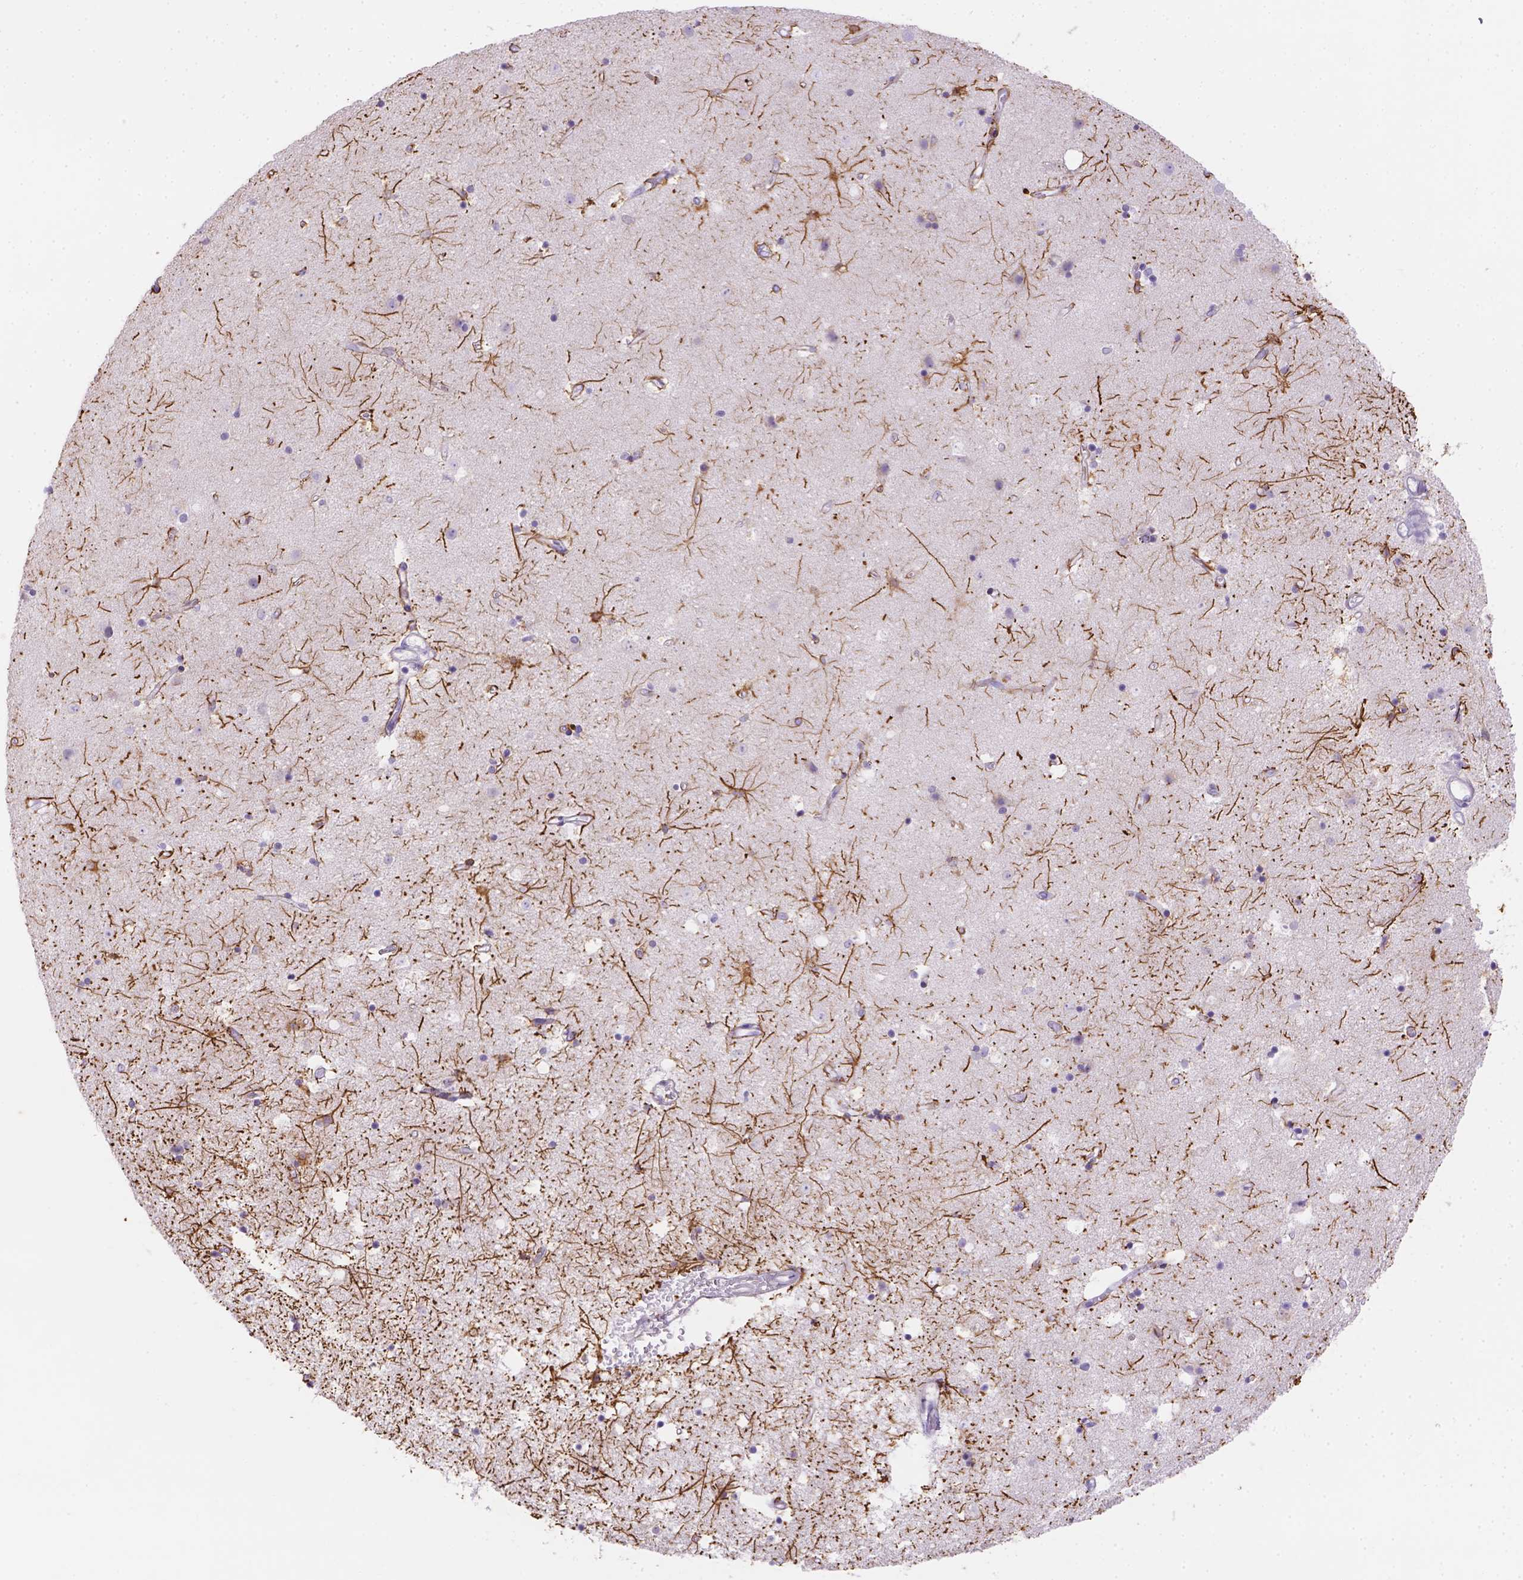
{"staining": {"intensity": "strong", "quantity": "<25%", "location": "cytoplasmic/membranous"}, "tissue": "caudate", "cell_type": "Glial cells", "image_type": "normal", "snomed": [{"axis": "morphology", "description": "Normal tissue, NOS"}, {"axis": "topography", "description": "Lateral ventricle wall"}], "caption": "Immunohistochemical staining of unremarkable caudate demonstrates <25% levels of strong cytoplasmic/membranous protein staining in about <25% of glial cells.", "gene": "DMWD", "patient": {"sex": "female", "age": 71}}